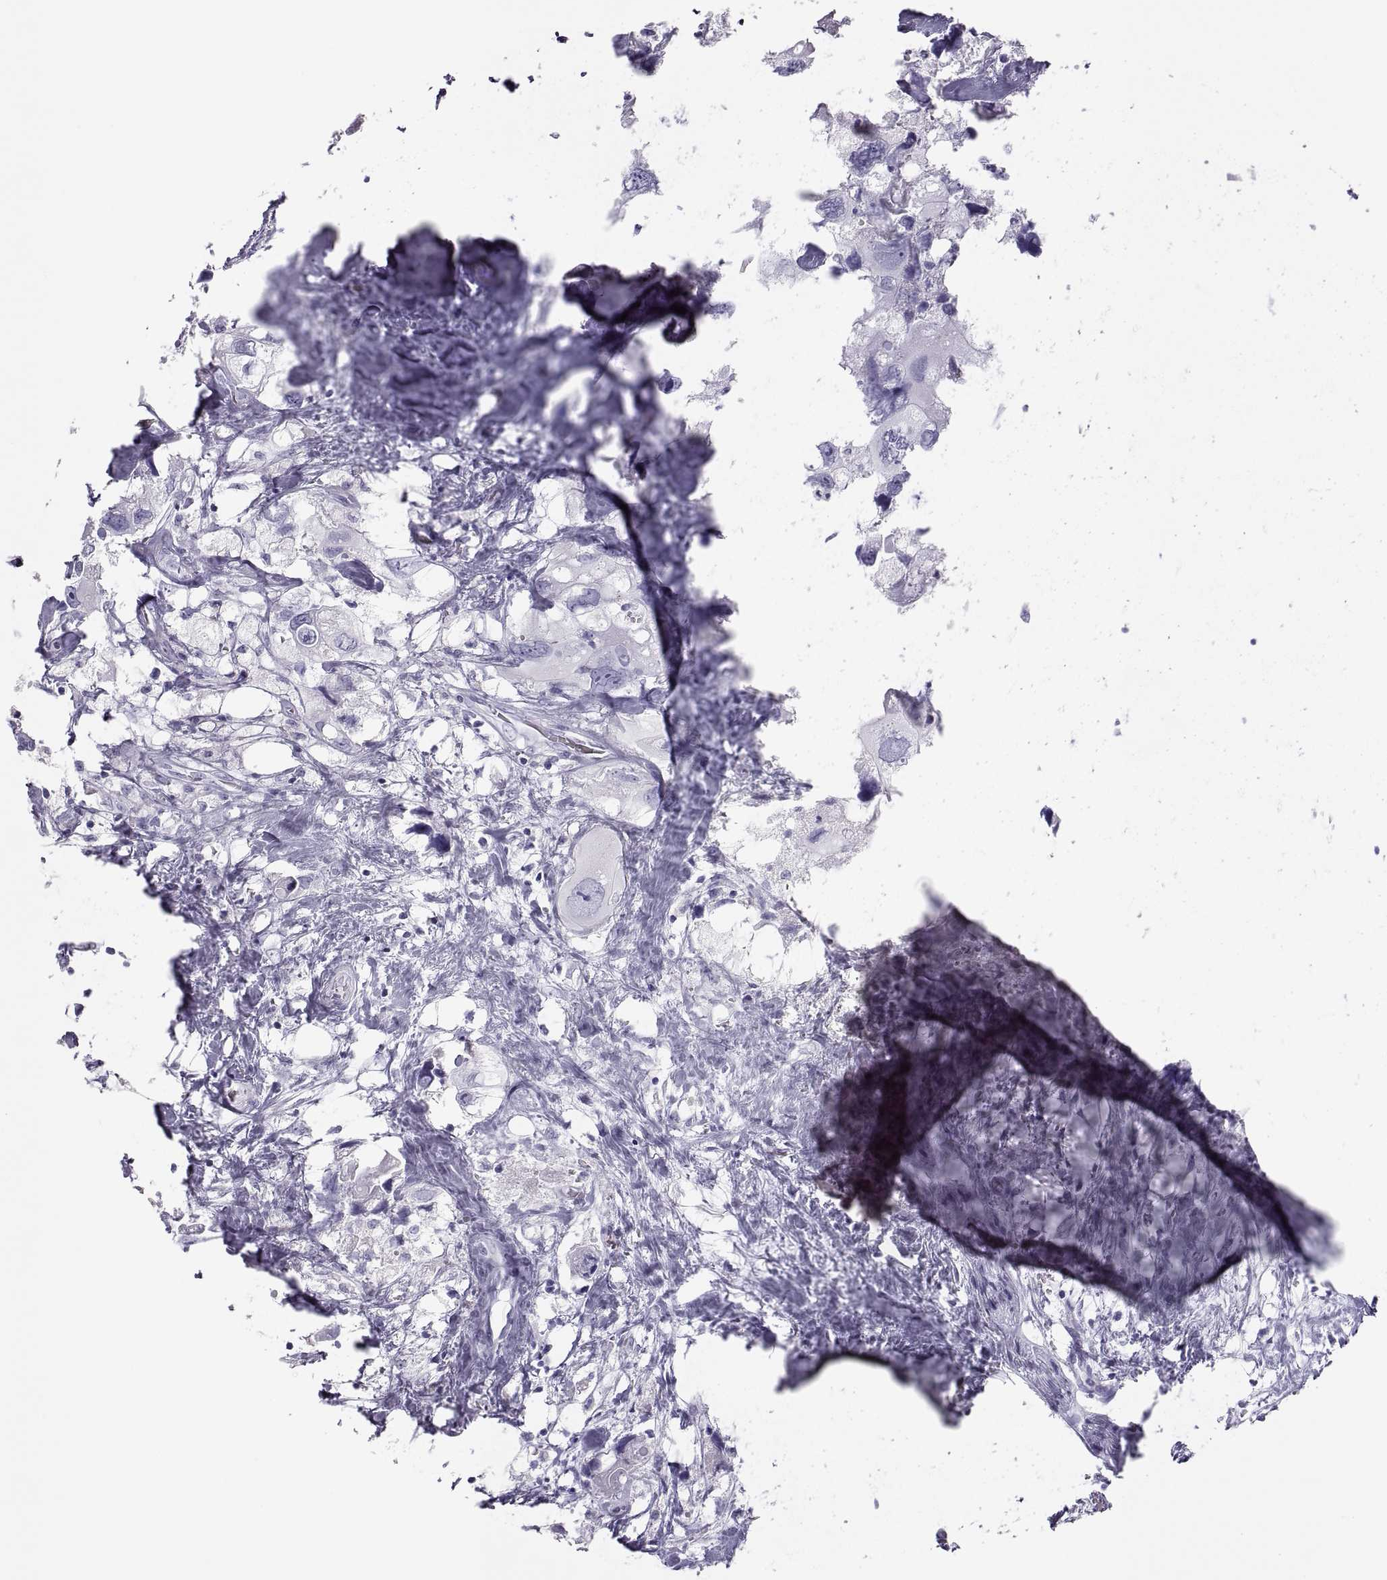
{"staining": {"intensity": "negative", "quantity": "none", "location": "none"}, "tissue": "urothelial cancer", "cell_type": "Tumor cells", "image_type": "cancer", "snomed": [{"axis": "morphology", "description": "Urothelial carcinoma, High grade"}, {"axis": "topography", "description": "Urinary bladder"}], "caption": "The micrograph reveals no significant positivity in tumor cells of urothelial cancer.", "gene": "SEMG1", "patient": {"sex": "male", "age": 59}}